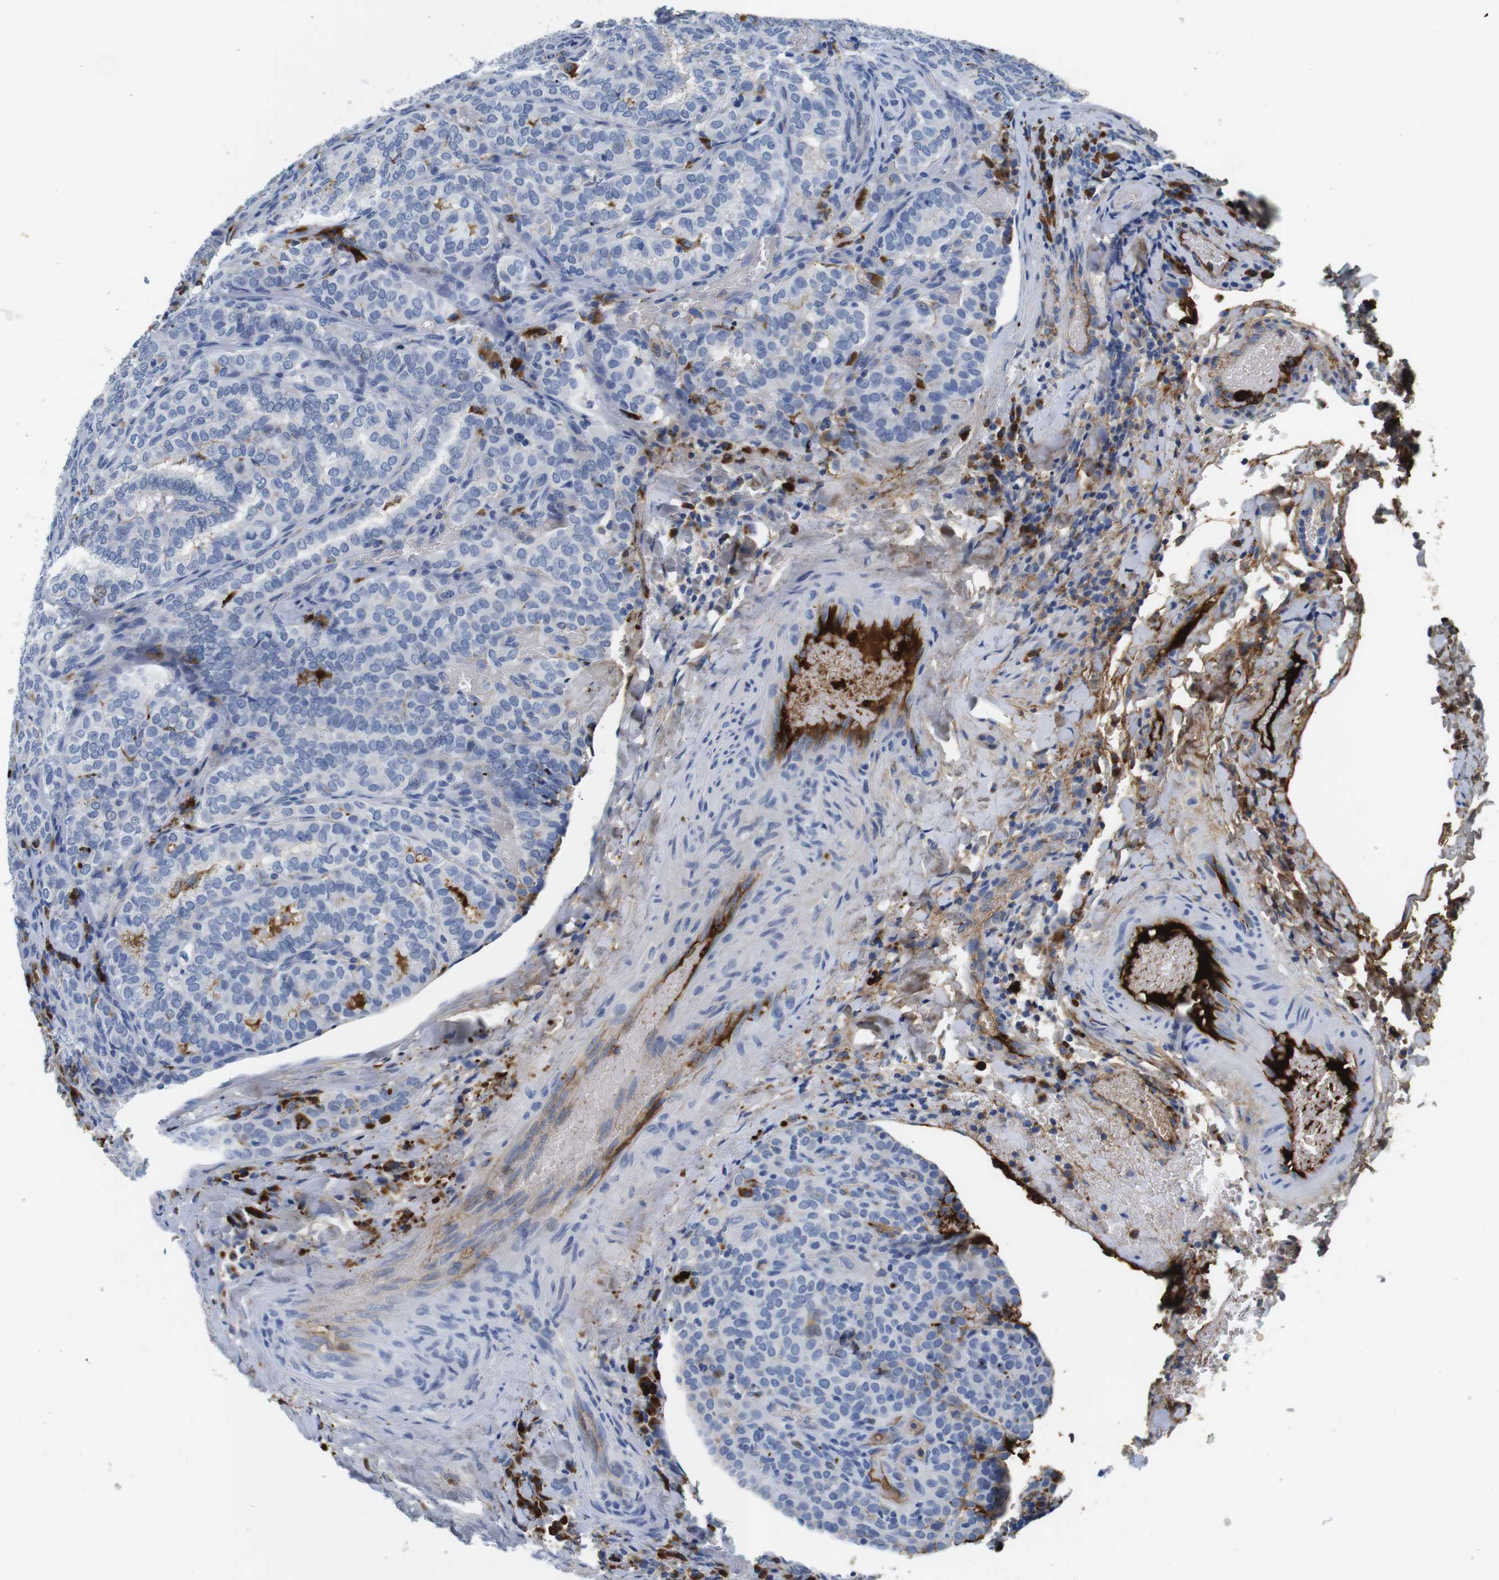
{"staining": {"intensity": "negative", "quantity": "none", "location": "none"}, "tissue": "thyroid cancer", "cell_type": "Tumor cells", "image_type": "cancer", "snomed": [{"axis": "morphology", "description": "Normal tissue, NOS"}, {"axis": "morphology", "description": "Papillary adenocarcinoma, NOS"}, {"axis": "topography", "description": "Thyroid gland"}], "caption": "A histopathology image of human papillary adenocarcinoma (thyroid) is negative for staining in tumor cells.", "gene": "IGKC", "patient": {"sex": "female", "age": 30}}